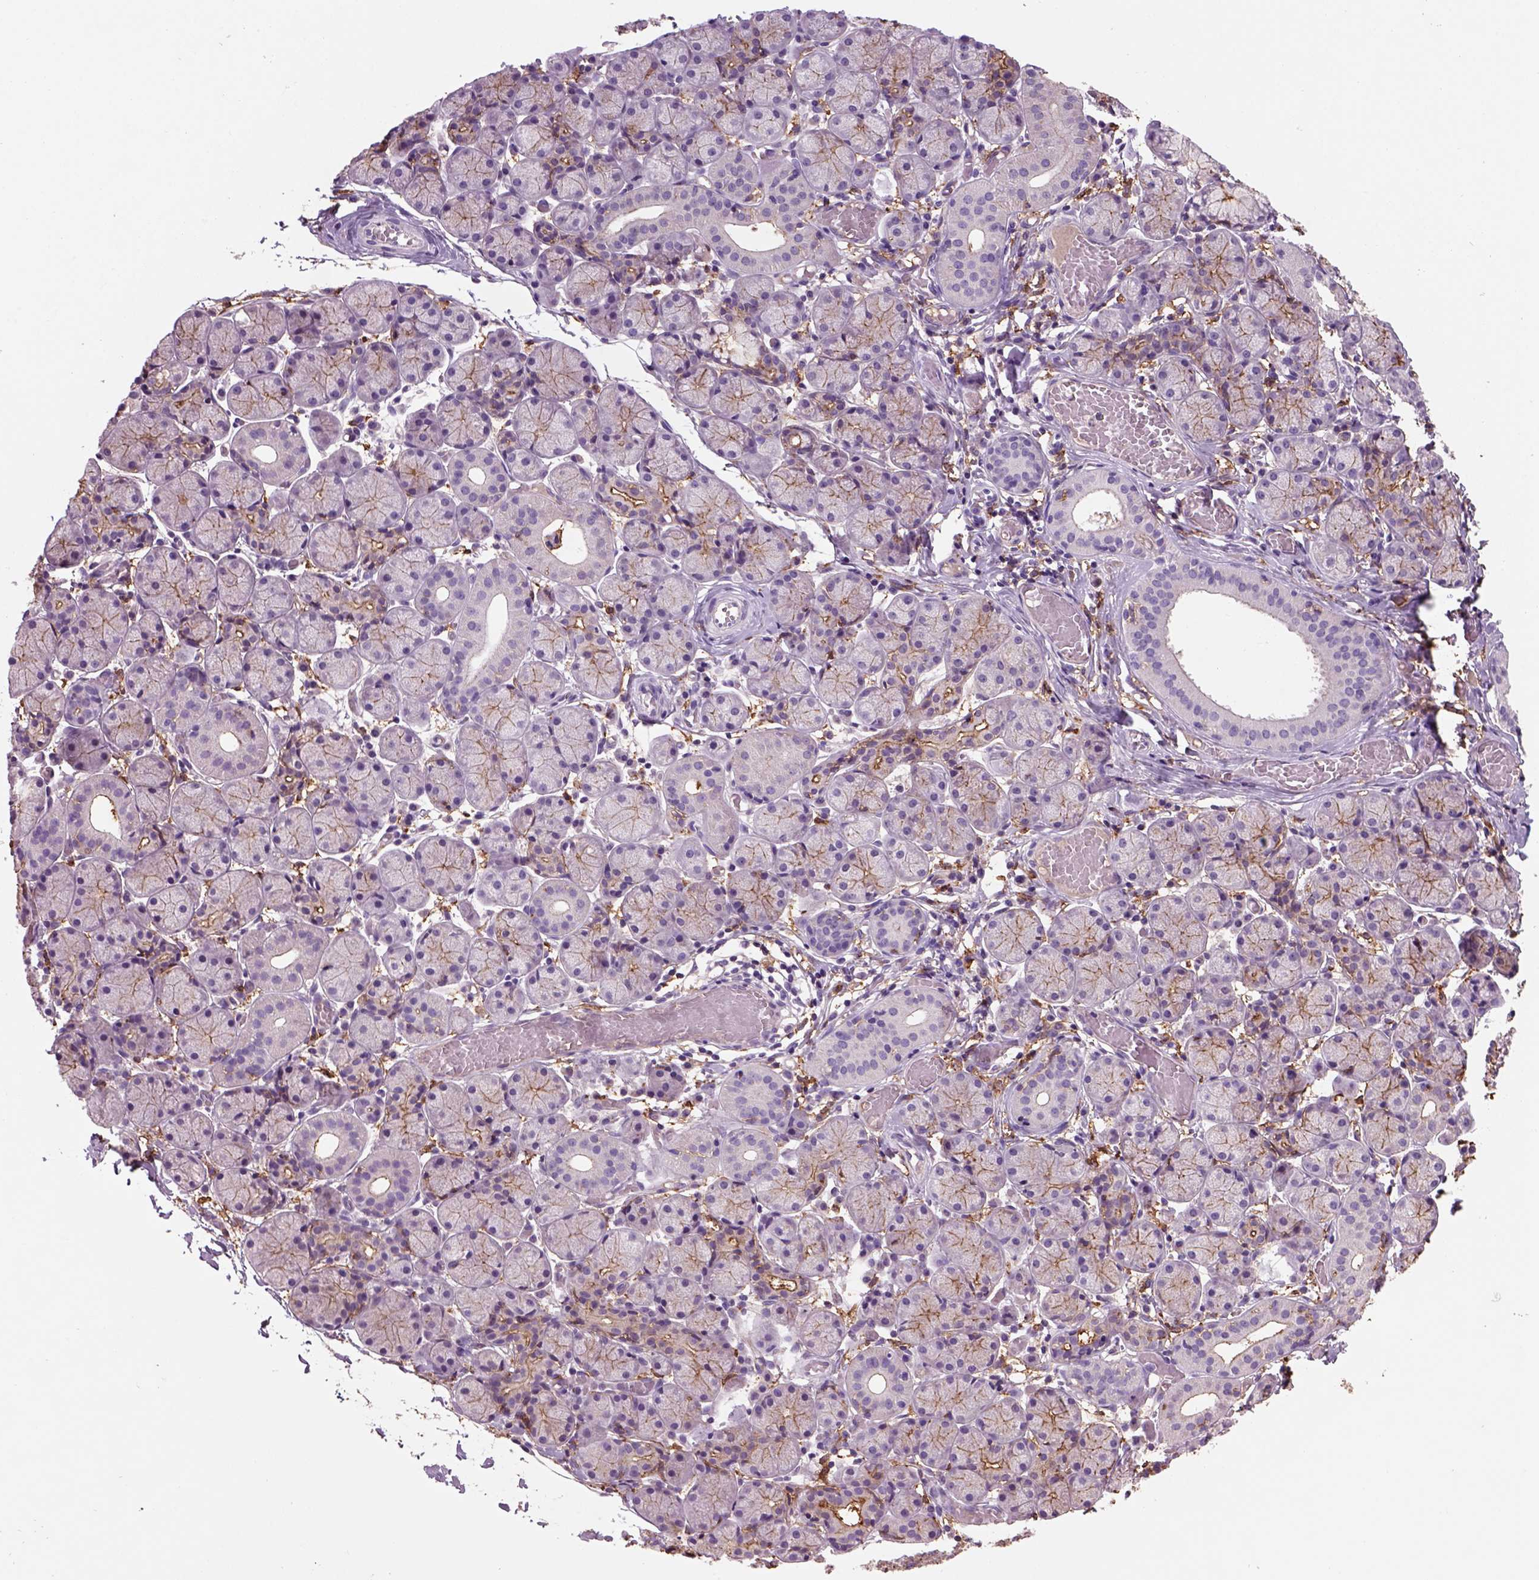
{"staining": {"intensity": "moderate", "quantity": "<25%", "location": "cytoplasmic/membranous"}, "tissue": "salivary gland", "cell_type": "Glandular cells", "image_type": "normal", "snomed": [{"axis": "morphology", "description": "Normal tissue, NOS"}, {"axis": "topography", "description": "Salivary gland"}], "caption": "Immunohistochemical staining of normal salivary gland displays low levels of moderate cytoplasmic/membranous expression in about <25% of glandular cells.", "gene": "CD14", "patient": {"sex": "female", "age": 24}}